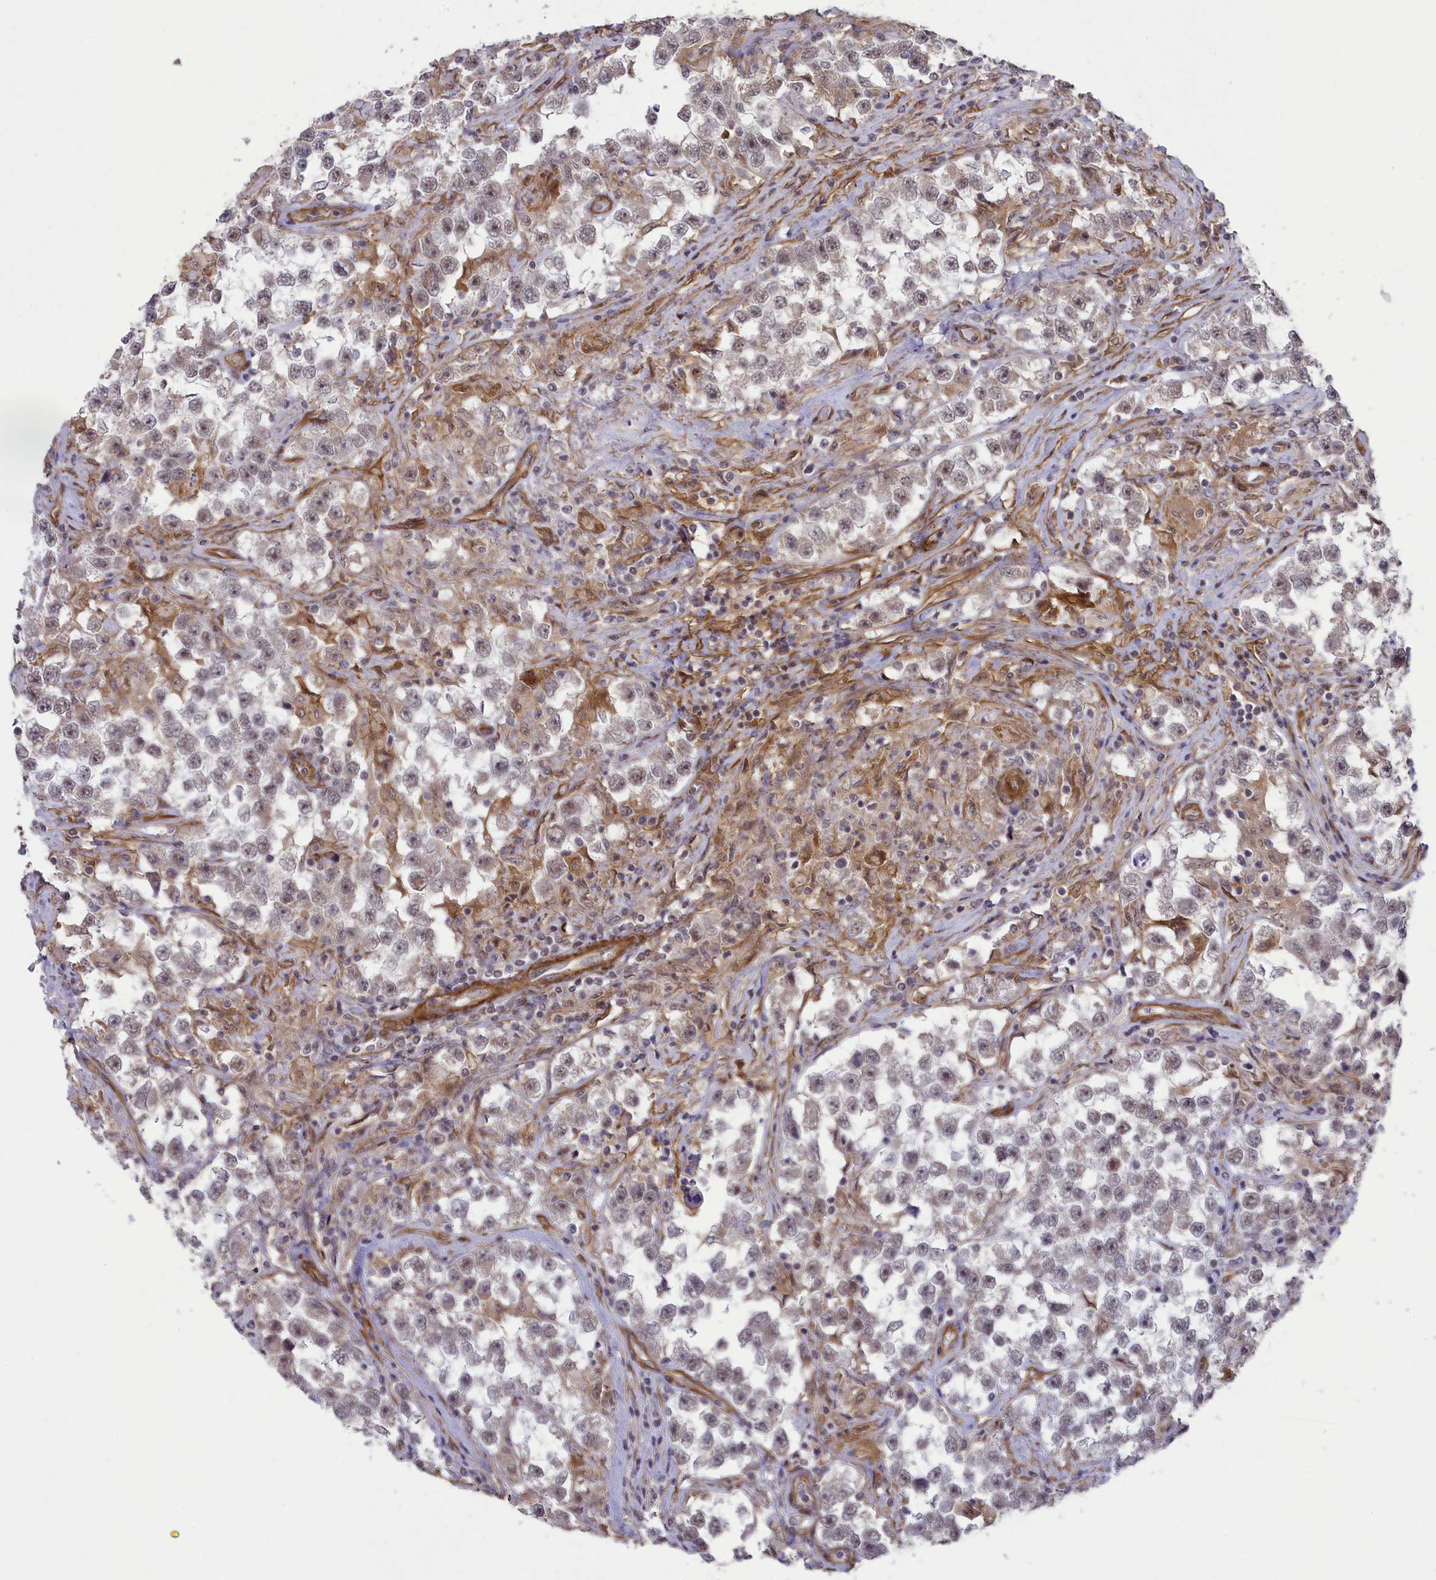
{"staining": {"intensity": "weak", "quantity": "25%-75%", "location": "nuclear"}, "tissue": "testis cancer", "cell_type": "Tumor cells", "image_type": "cancer", "snomed": [{"axis": "morphology", "description": "Seminoma, NOS"}, {"axis": "topography", "description": "Testis"}], "caption": "Immunohistochemical staining of human testis seminoma displays weak nuclear protein expression in approximately 25%-75% of tumor cells.", "gene": "TNS1", "patient": {"sex": "male", "age": 46}}